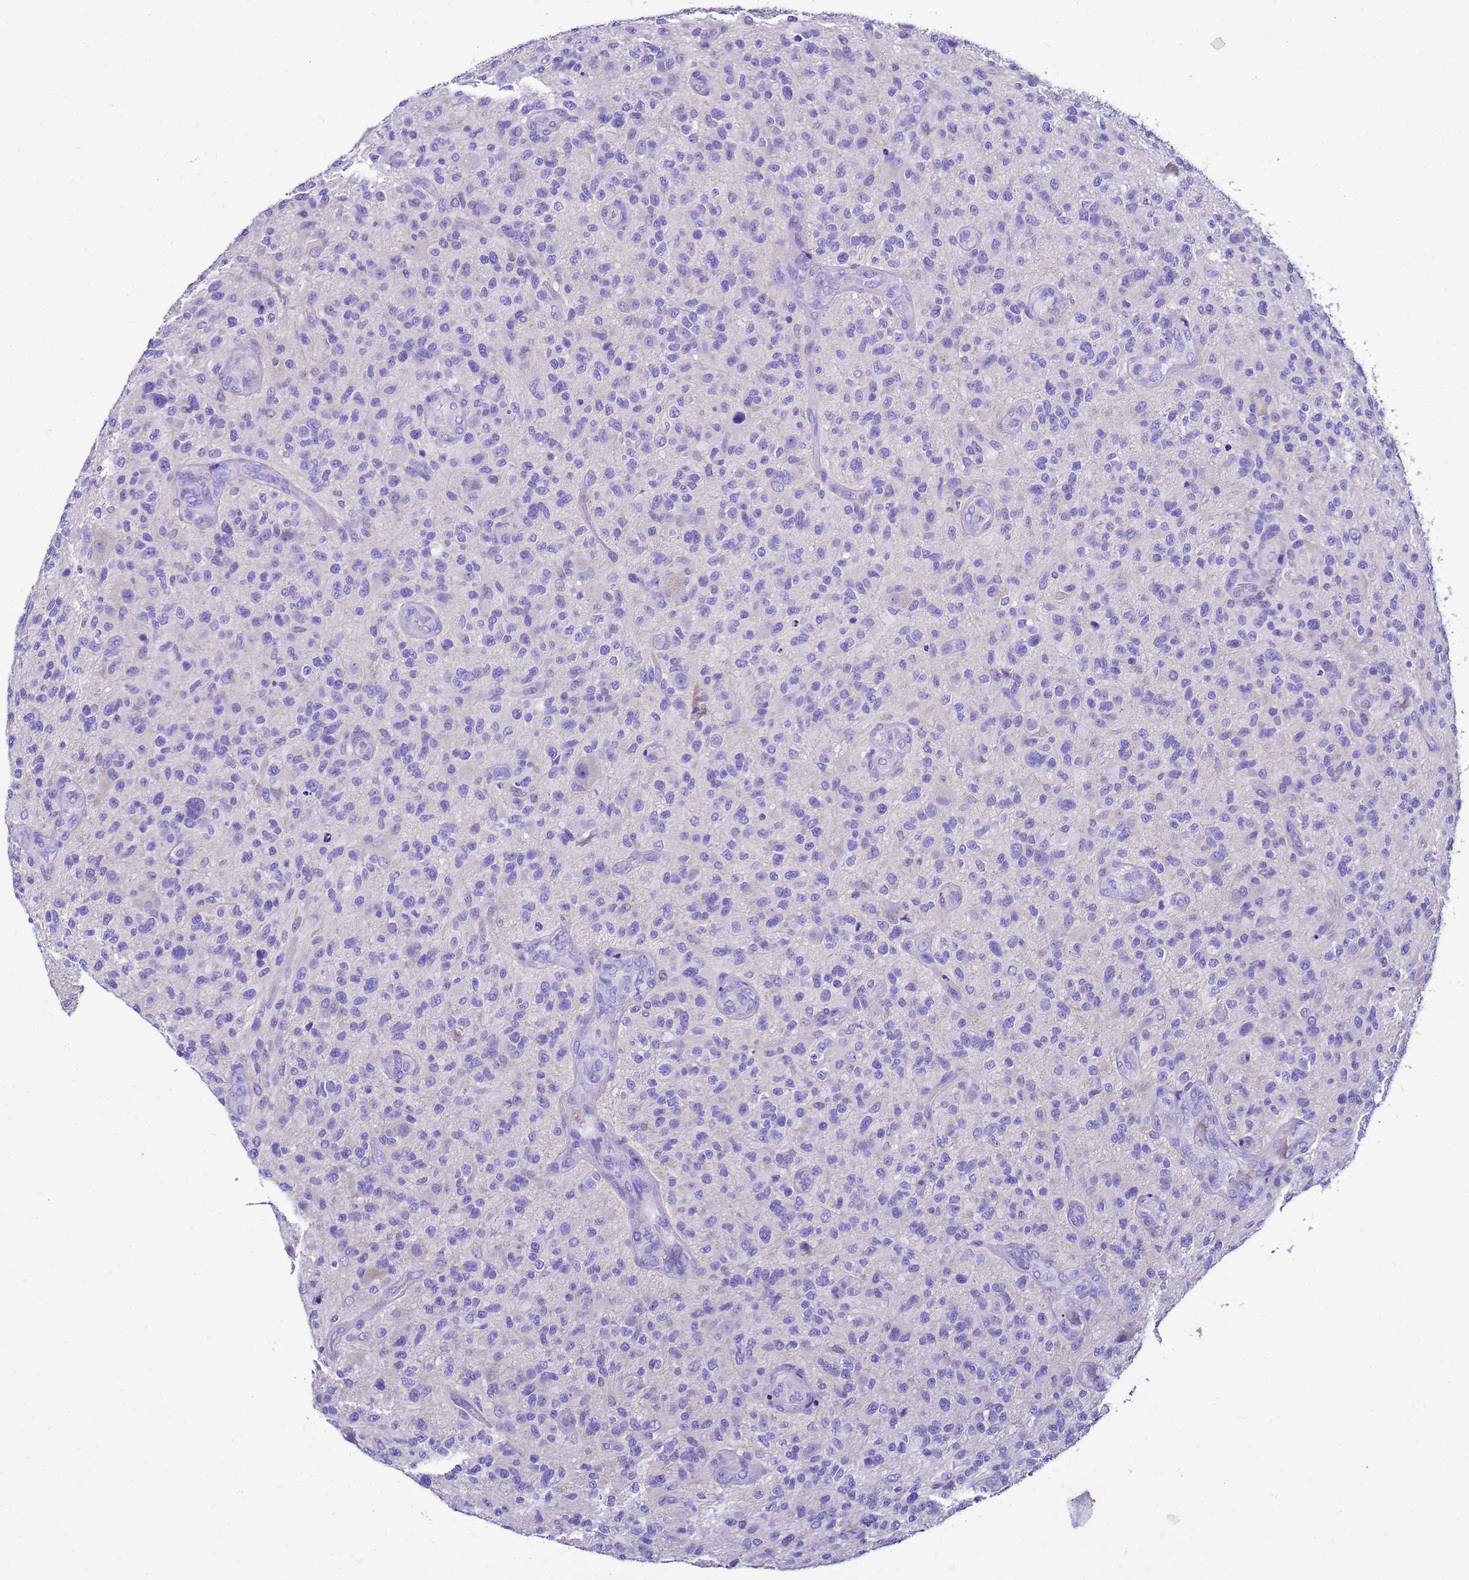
{"staining": {"intensity": "negative", "quantity": "none", "location": "none"}, "tissue": "glioma", "cell_type": "Tumor cells", "image_type": "cancer", "snomed": [{"axis": "morphology", "description": "Glioma, malignant, High grade"}, {"axis": "topography", "description": "Brain"}], "caption": "The image displays no staining of tumor cells in glioma. (DAB (3,3'-diaminobenzidine) IHC, high magnification).", "gene": "UGT2A1", "patient": {"sex": "male", "age": 47}}